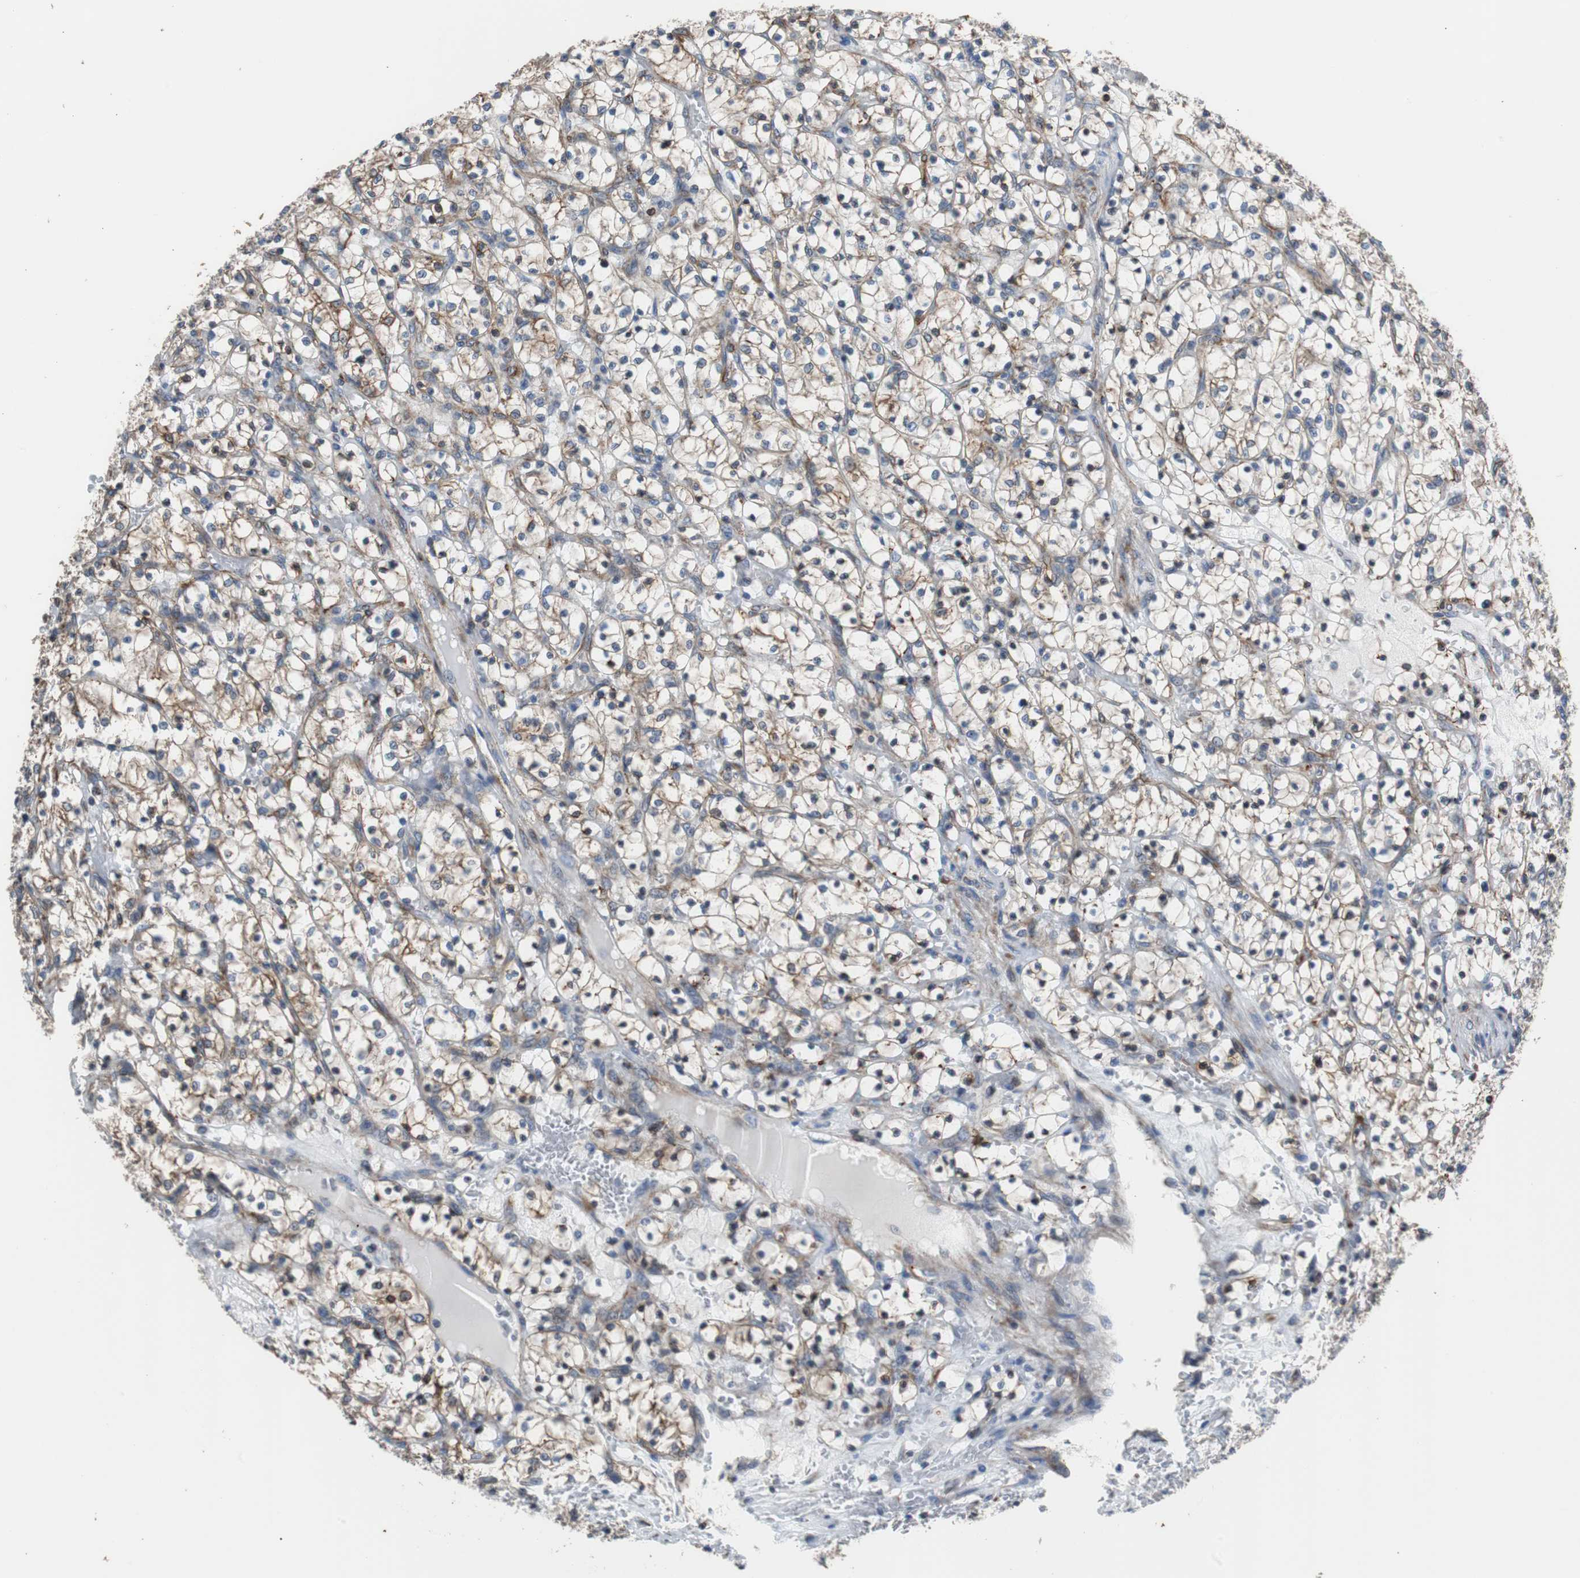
{"staining": {"intensity": "moderate", "quantity": "25%-75%", "location": "cytoplasmic/membranous"}, "tissue": "renal cancer", "cell_type": "Tumor cells", "image_type": "cancer", "snomed": [{"axis": "morphology", "description": "Adenocarcinoma, NOS"}, {"axis": "topography", "description": "Kidney"}], "caption": "Protein staining of renal adenocarcinoma tissue reveals moderate cytoplasmic/membranous positivity in about 25%-75% of tumor cells.", "gene": "PBXIP1", "patient": {"sex": "female", "age": 69}}